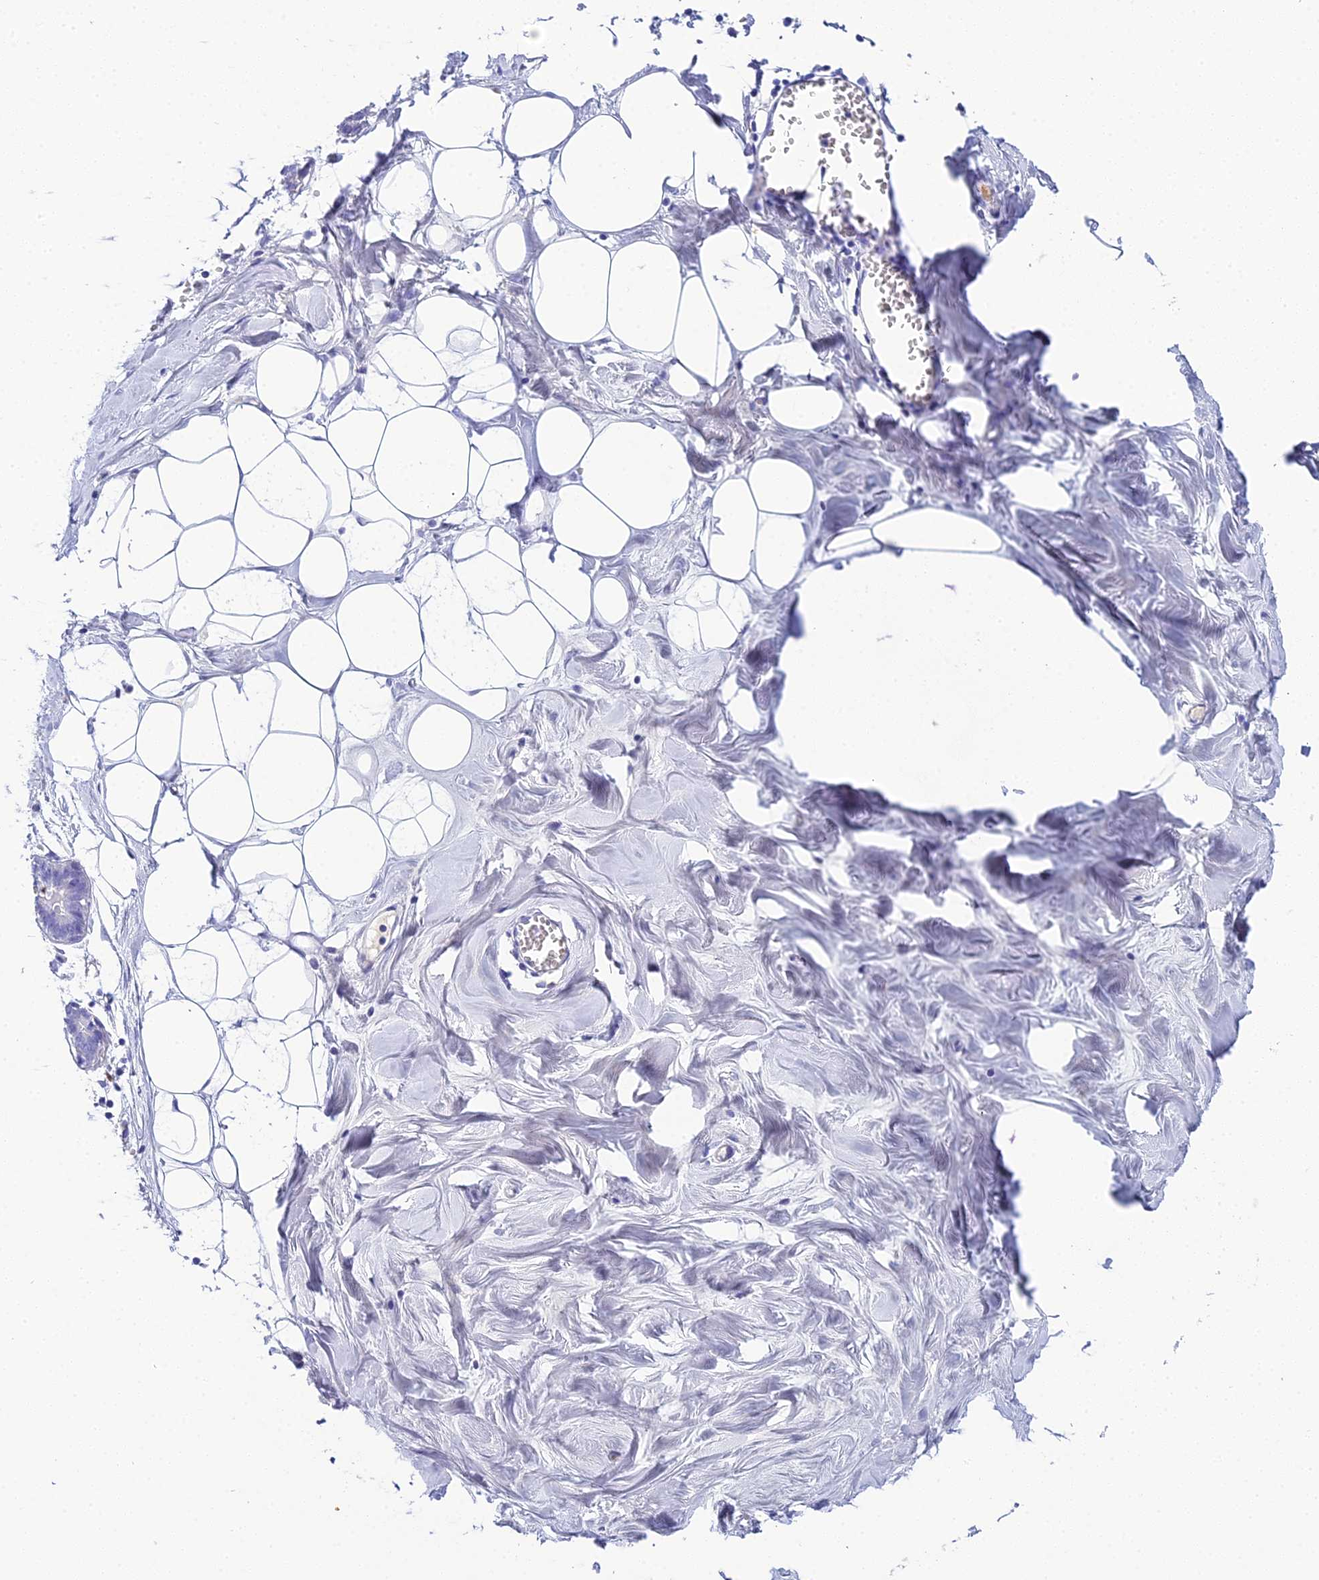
{"staining": {"intensity": "negative", "quantity": "none", "location": "none"}, "tissue": "breast", "cell_type": "Adipocytes", "image_type": "normal", "snomed": [{"axis": "morphology", "description": "Normal tissue, NOS"}, {"axis": "topography", "description": "Breast"}], "caption": "Human breast stained for a protein using immunohistochemistry (IHC) shows no staining in adipocytes.", "gene": "CELA3A", "patient": {"sex": "female", "age": 27}}